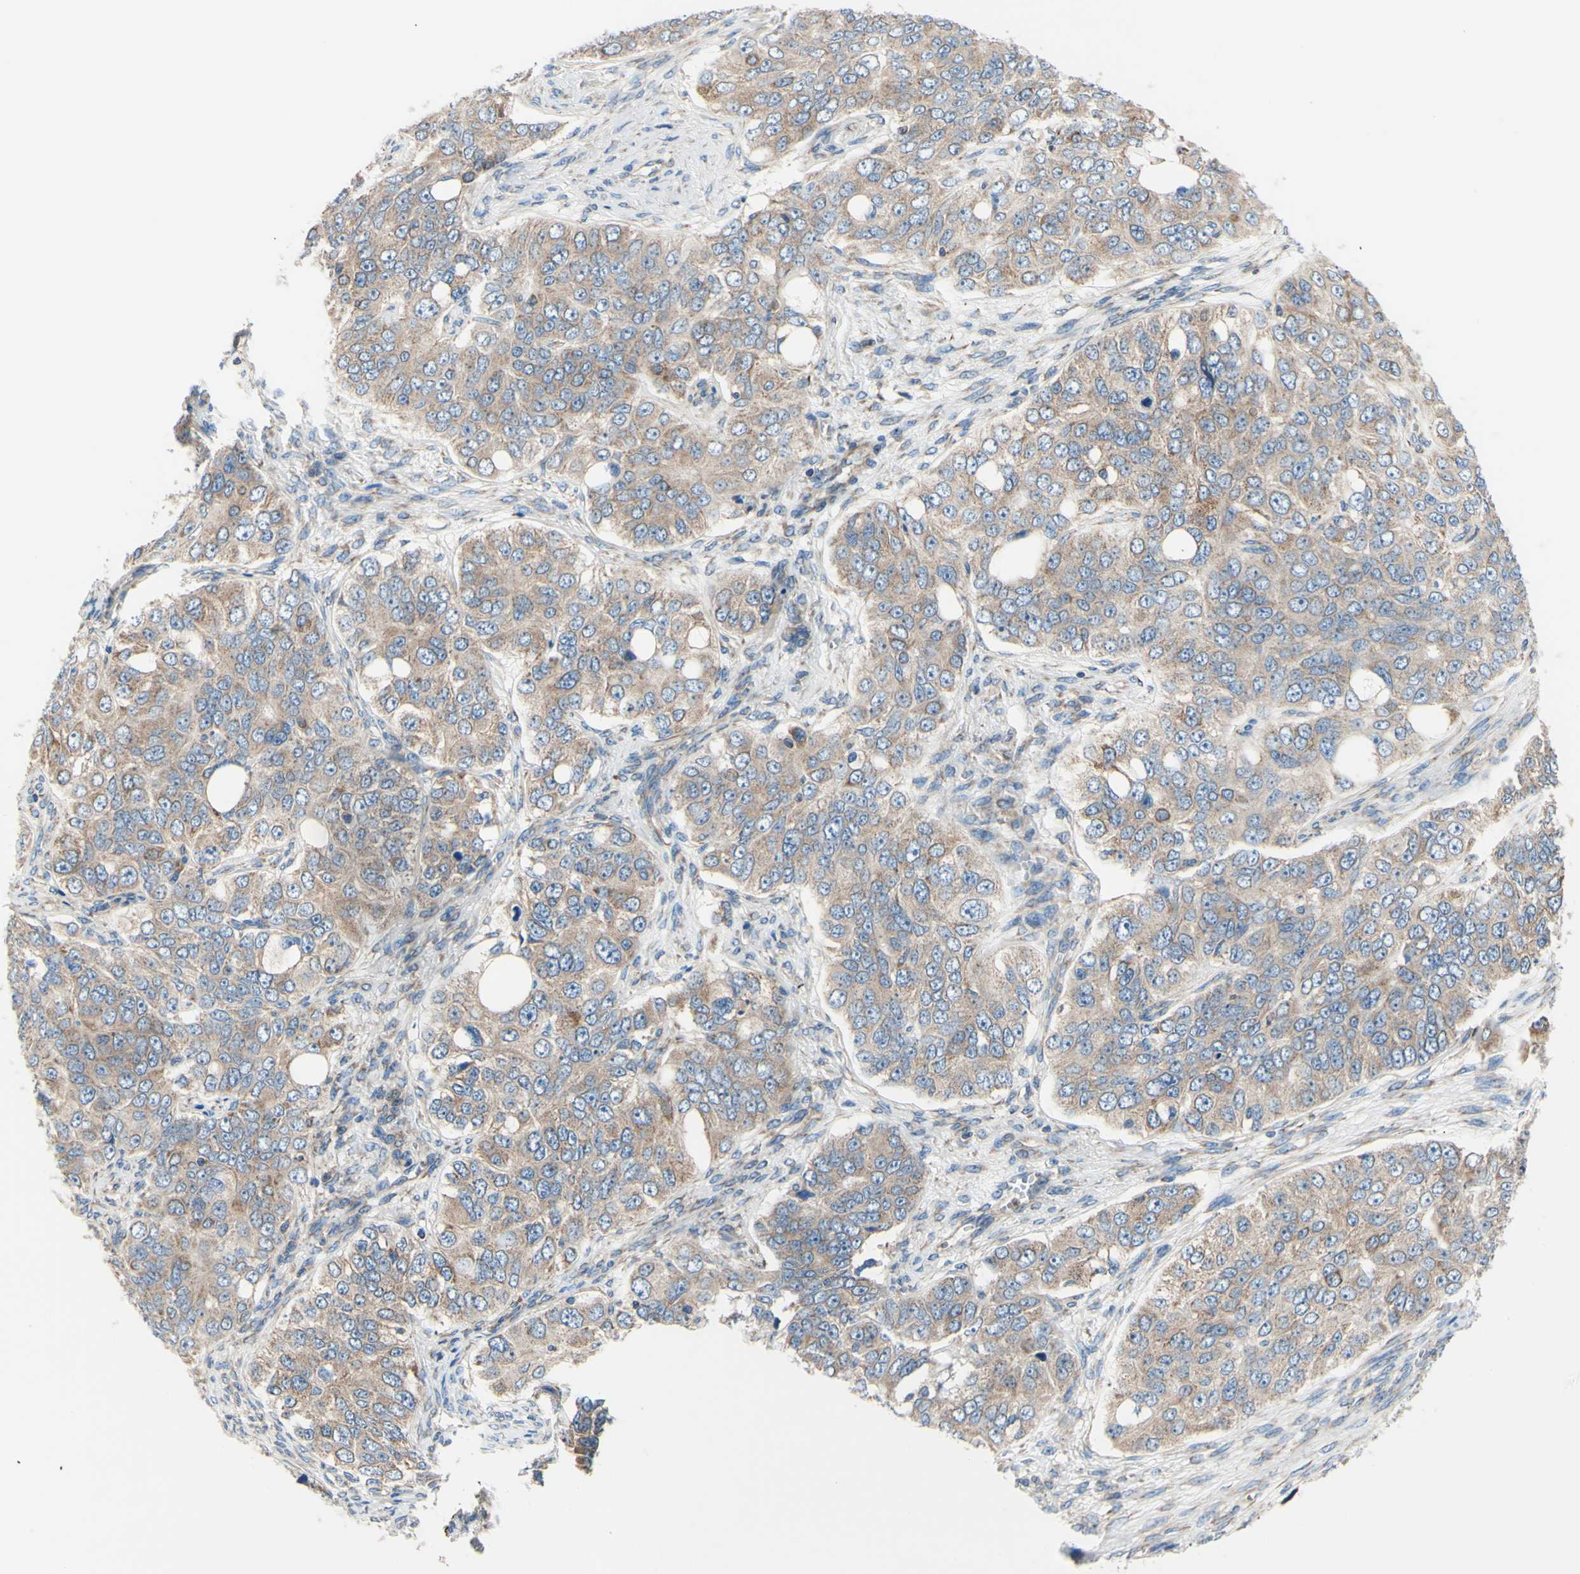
{"staining": {"intensity": "weak", "quantity": ">75%", "location": "cytoplasmic/membranous"}, "tissue": "ovarian cancer", "cell_type": "Tumor cells", "image_type": "cancer", "snomed": [{"axis": "morphology", "description": "Carcinoma, endometroid"}, {"axis": "topography", "description": "Ovary"}], "caption": "Protein expression analysis of human endometroid carcinoma (ovarian) reveals weak cytoplasmic/membranous staining in approximately >75% of tumor cells. (brown staining indicates protein expression, while blue staining denotes nuclei).", "gene": "FMR1", "patient": {"sex": "female", "age": 51}}